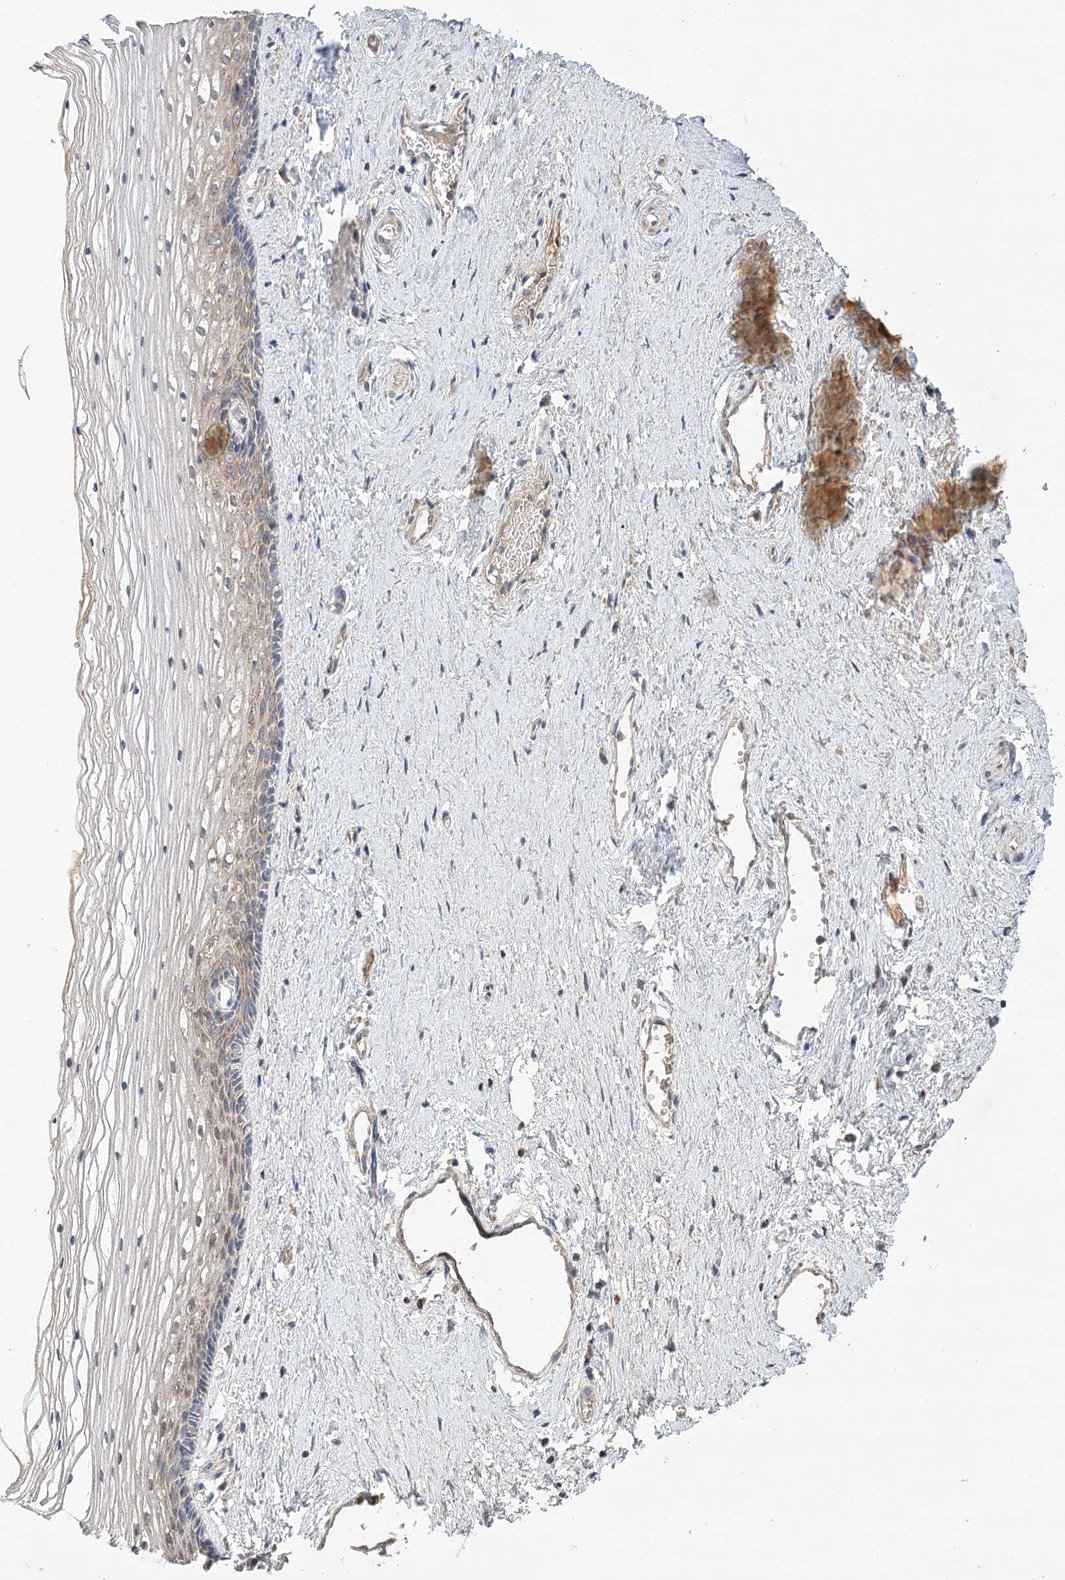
{"staining": {"intensity": "weak", "quantity": "25%-75%", "location": "cytoplasmic/membranous"}, "tissue": "vagina", "cell_type": "Squamous epithelial cells", "image_type": "normal", "snomed": [{"axis": "morphology", "description": "Normal tissue, NOS"}, {"axis": "topography", "description": "Vagina"}], "caption": "IHC micrograph of benign vagina: human vagina stained using immunohistochemistry exhibits low levels of weak protein expression localized specifically in the cytoplasmic/membranous of squamous epithelial cells, appearing as a cytoplasmic/membranous brown color.", "gene": "LSS", "patient": {"sex": "female", "age": 46}}